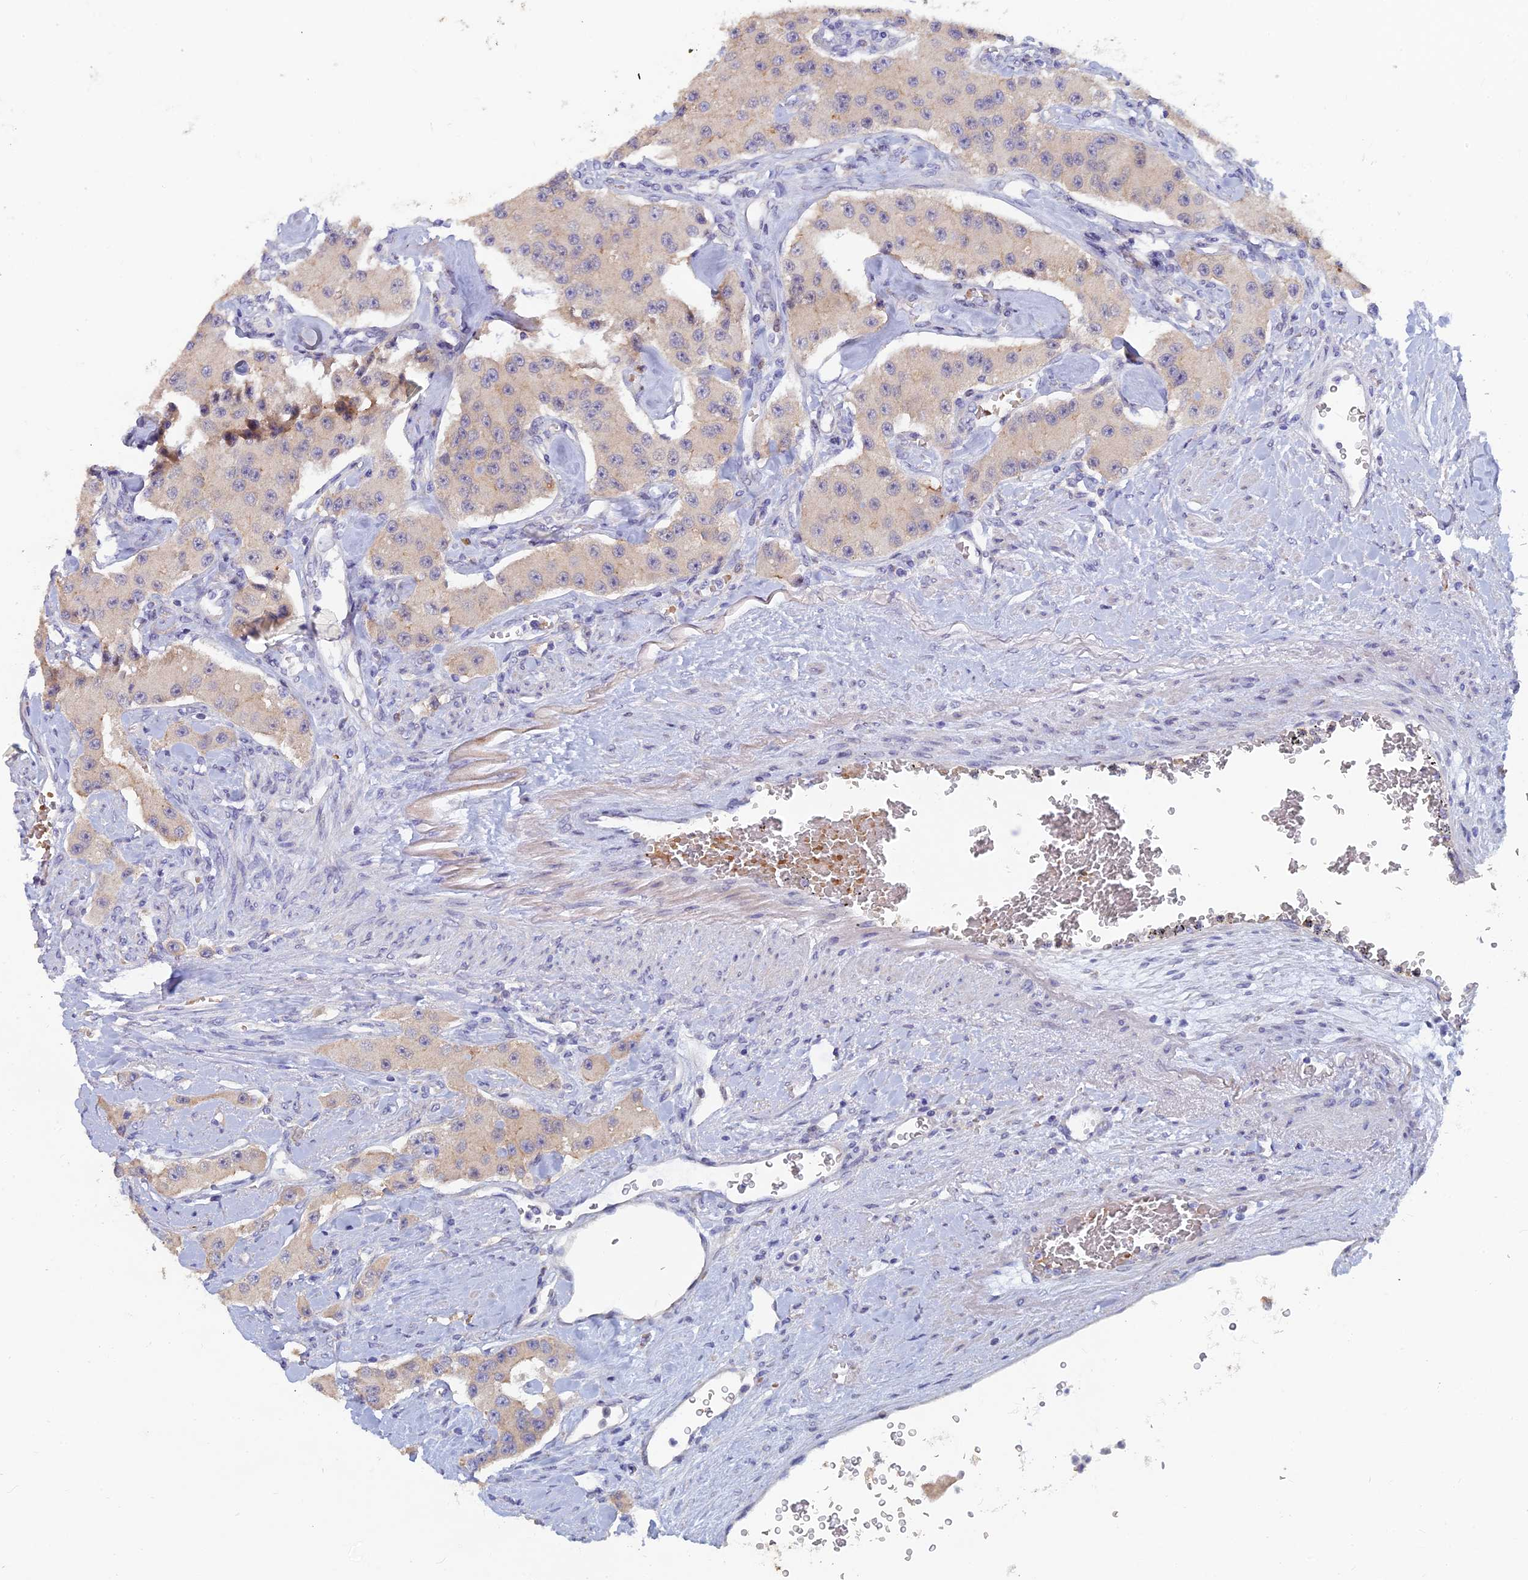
{"staining": {"intensity": "weak", "quantity": ">75%", "location": "cytoplasmic/membranous"}, "tissue": "carcinoid", "cell_type": "Tumor cells", "image_type": "cancer", "snomed": [{"axis": "morphology", "description": "Carcinoid, malignant, NOS"}, {"axis": "topography", "description": "Pancreas"}], "caption": "Immunohistochemical staining of human carcinoid displays weak cytoplasmic/membranous protein staining in about >75% of tumor cells.", "gene": "GIPC1", "patient": {"sex": "male", "age": 41}}